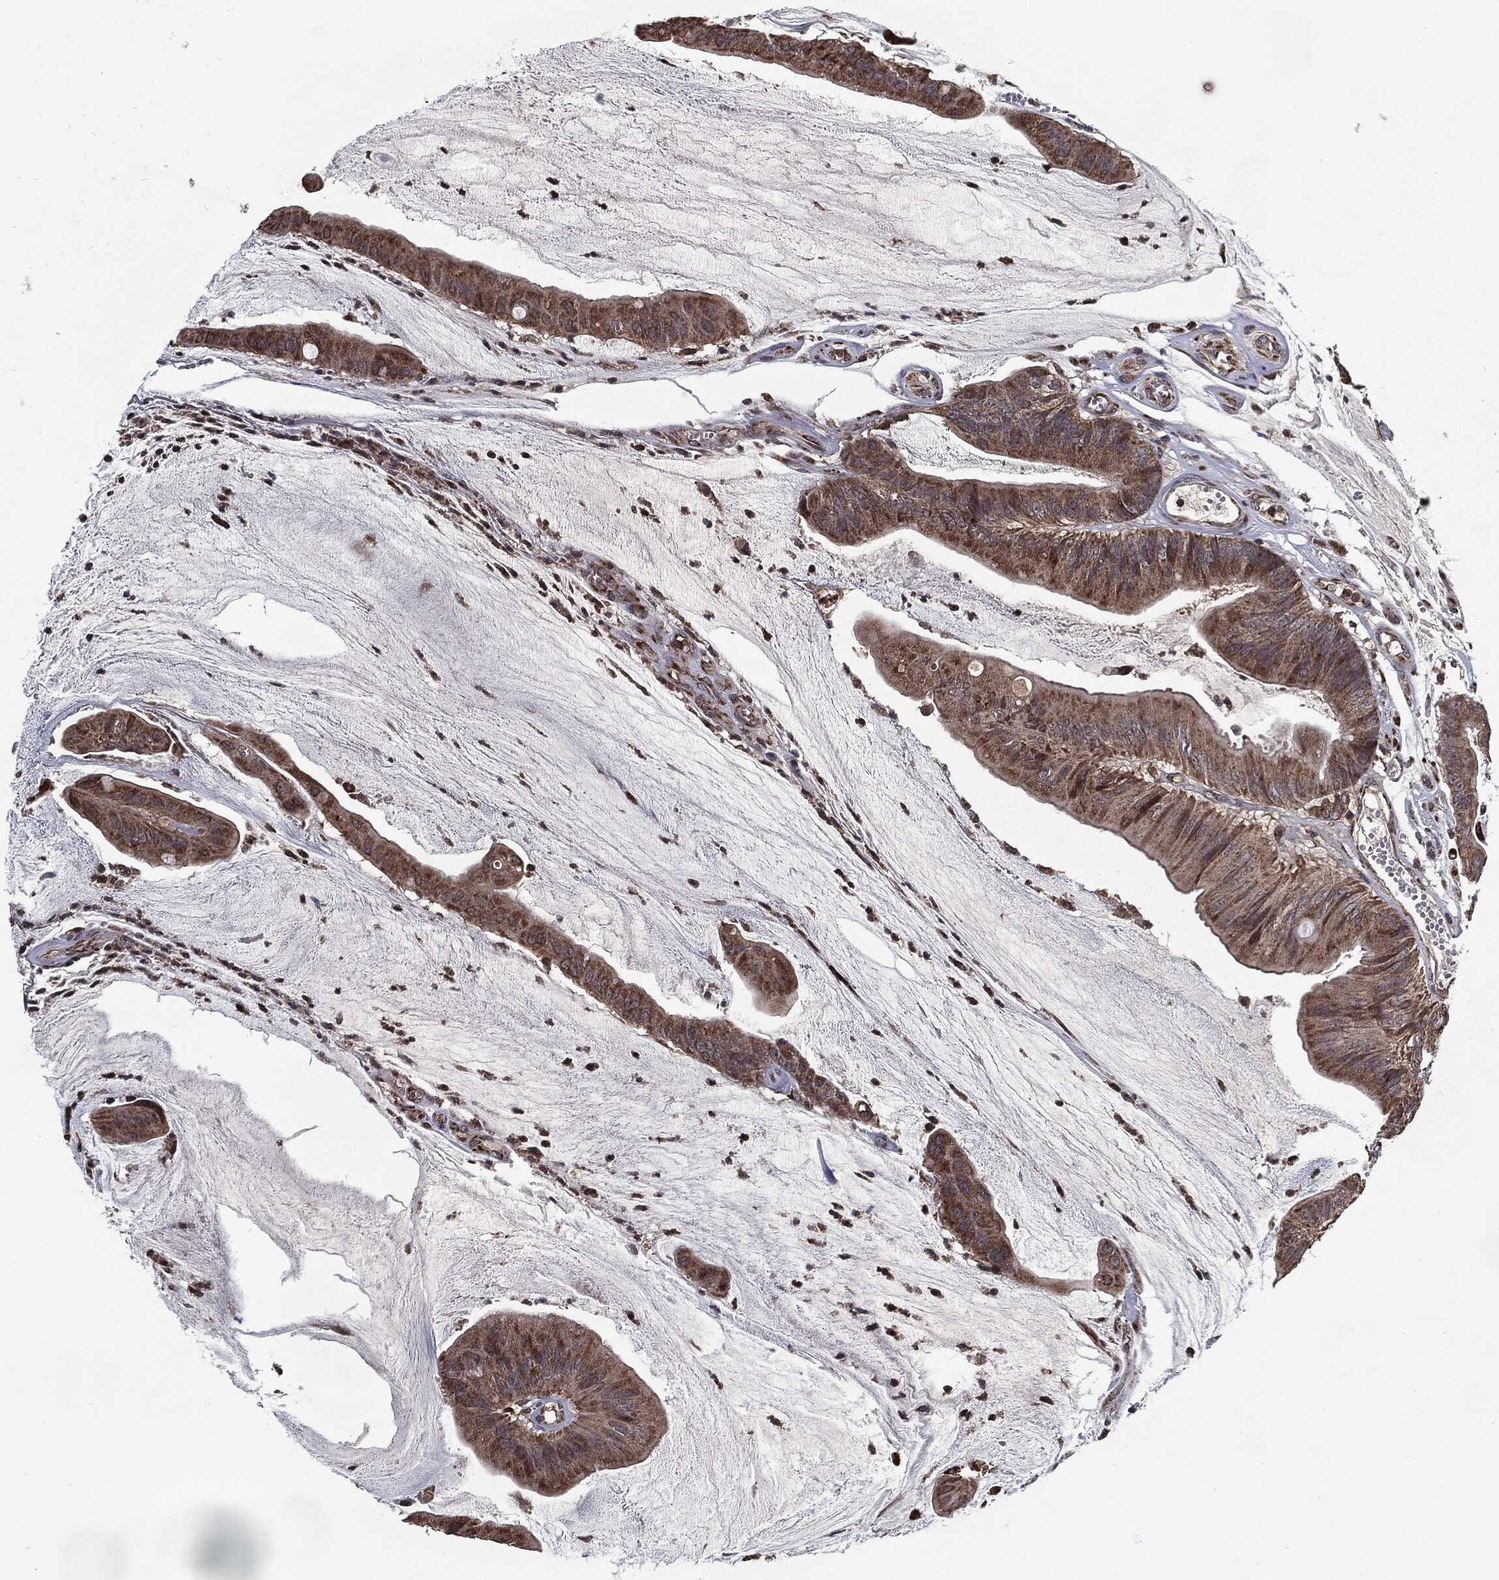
{"staining": {"intensity": "moderate", "quantity": ">75%", "location": "cytoplasmic/membranous"}, "tissue": "colorectal cancer", "cell_type": "Tumor cells", "image_type": "cancer", "snomed": [{"axis": "morphology", "description": "Adenocarcinoma, NOS"}, {"axis": "topography", "description": "Colon"}], "caption": "Protein analysis of colorectal cancer tissue reveals moderate cytoplasmic/membranous staining in about >75% of tumor cells.", "gene": "HDAC5", "patient": {"sex": "female", "age": 69}}